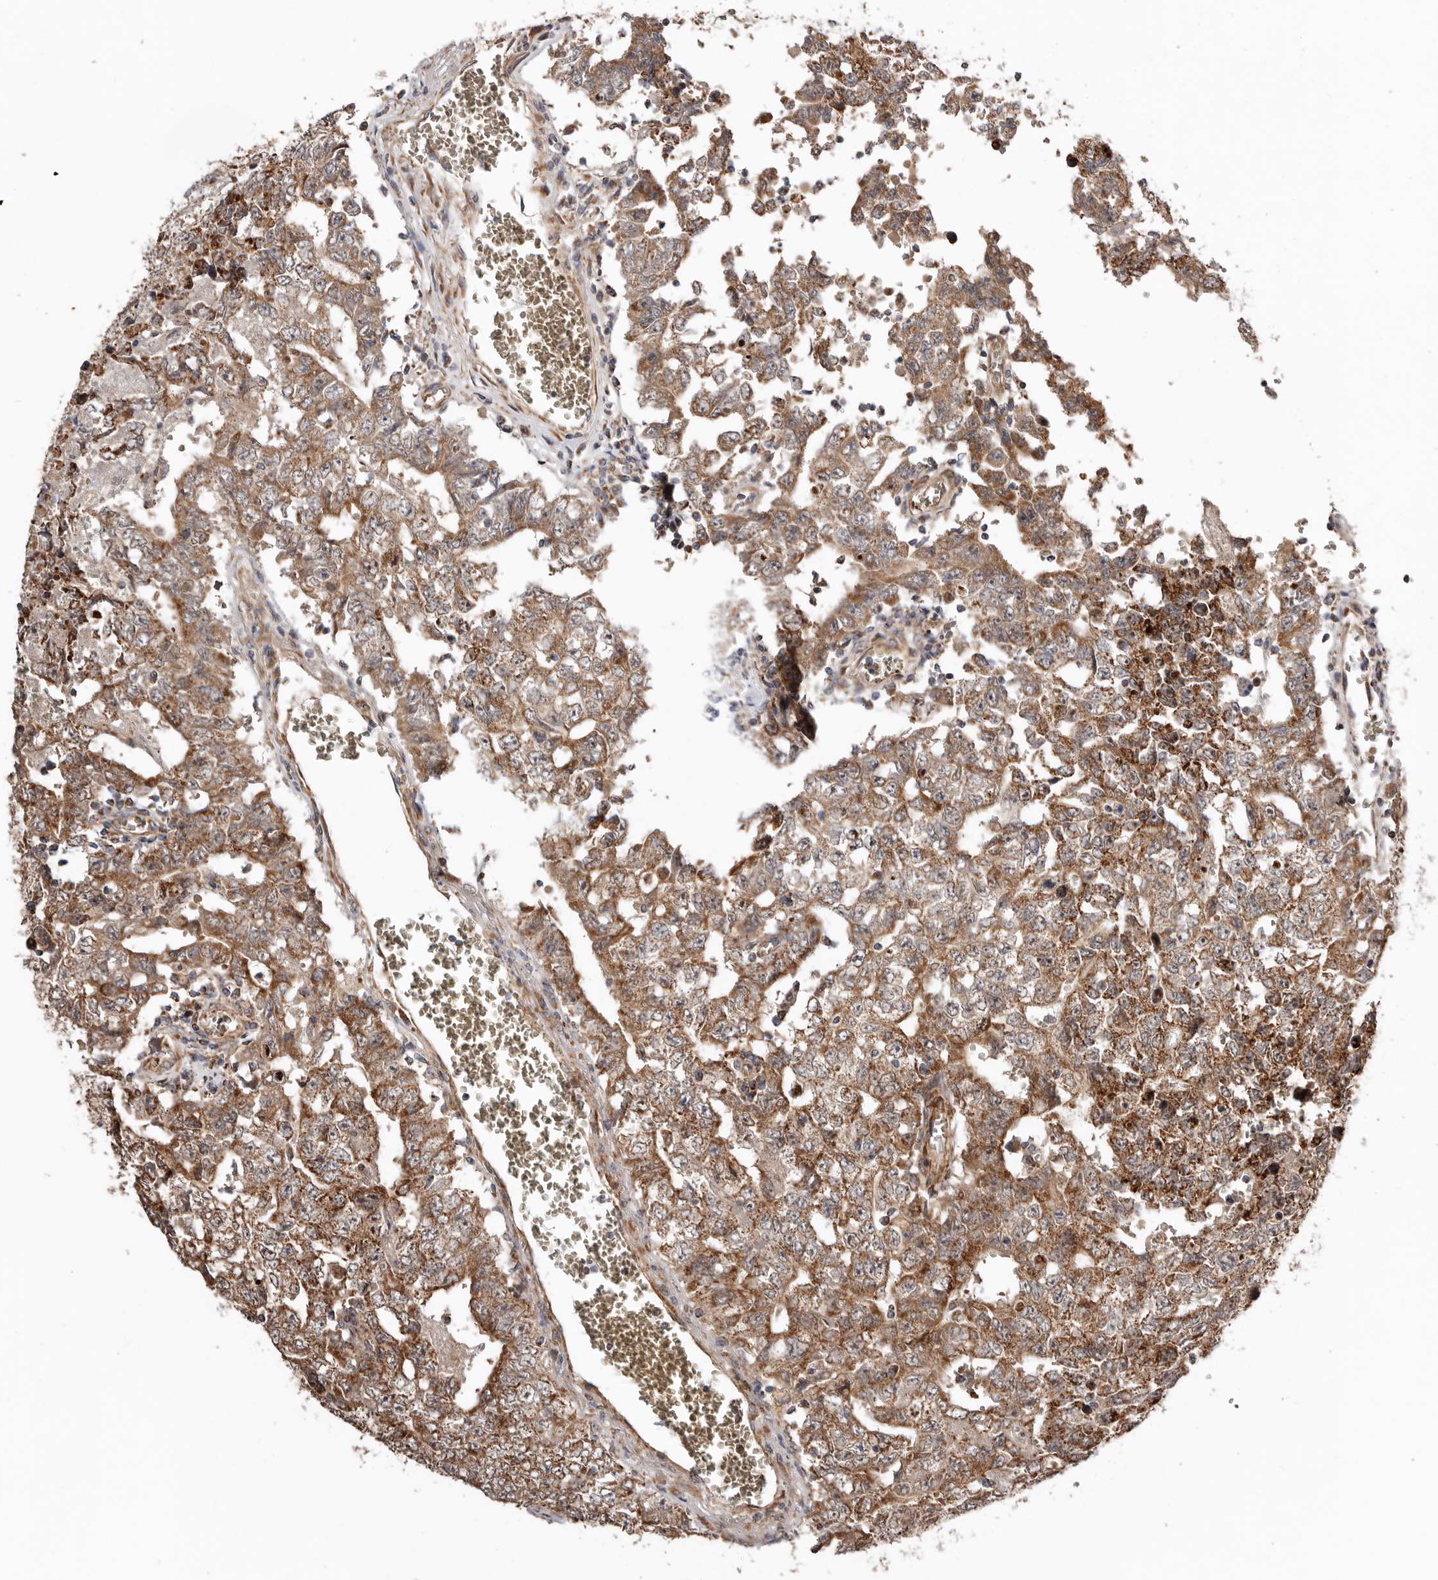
{"staining": {"intensity": "moderate", "quantity": ">75%", "location": "cytoplasmic/membranous"}, "tissue": "testis cancer", "cell_type": "Tumor cells", "image_type": "cancer", "snomed": [{"axis": "morphology", "description": "Carcinoma, Embryonal, NOS"}, {"axis": "topography", "description": "Testis"}], "caption": "This is a histology image of immunohistochemistry (IHC) staining of testis cancer (embryonal carcinoma), which shows moderate positivity in the cytoplasmic/membranous of tumor cells.", "gene": "PROKR1", "patient": {"sex": "male", "age": 26}}